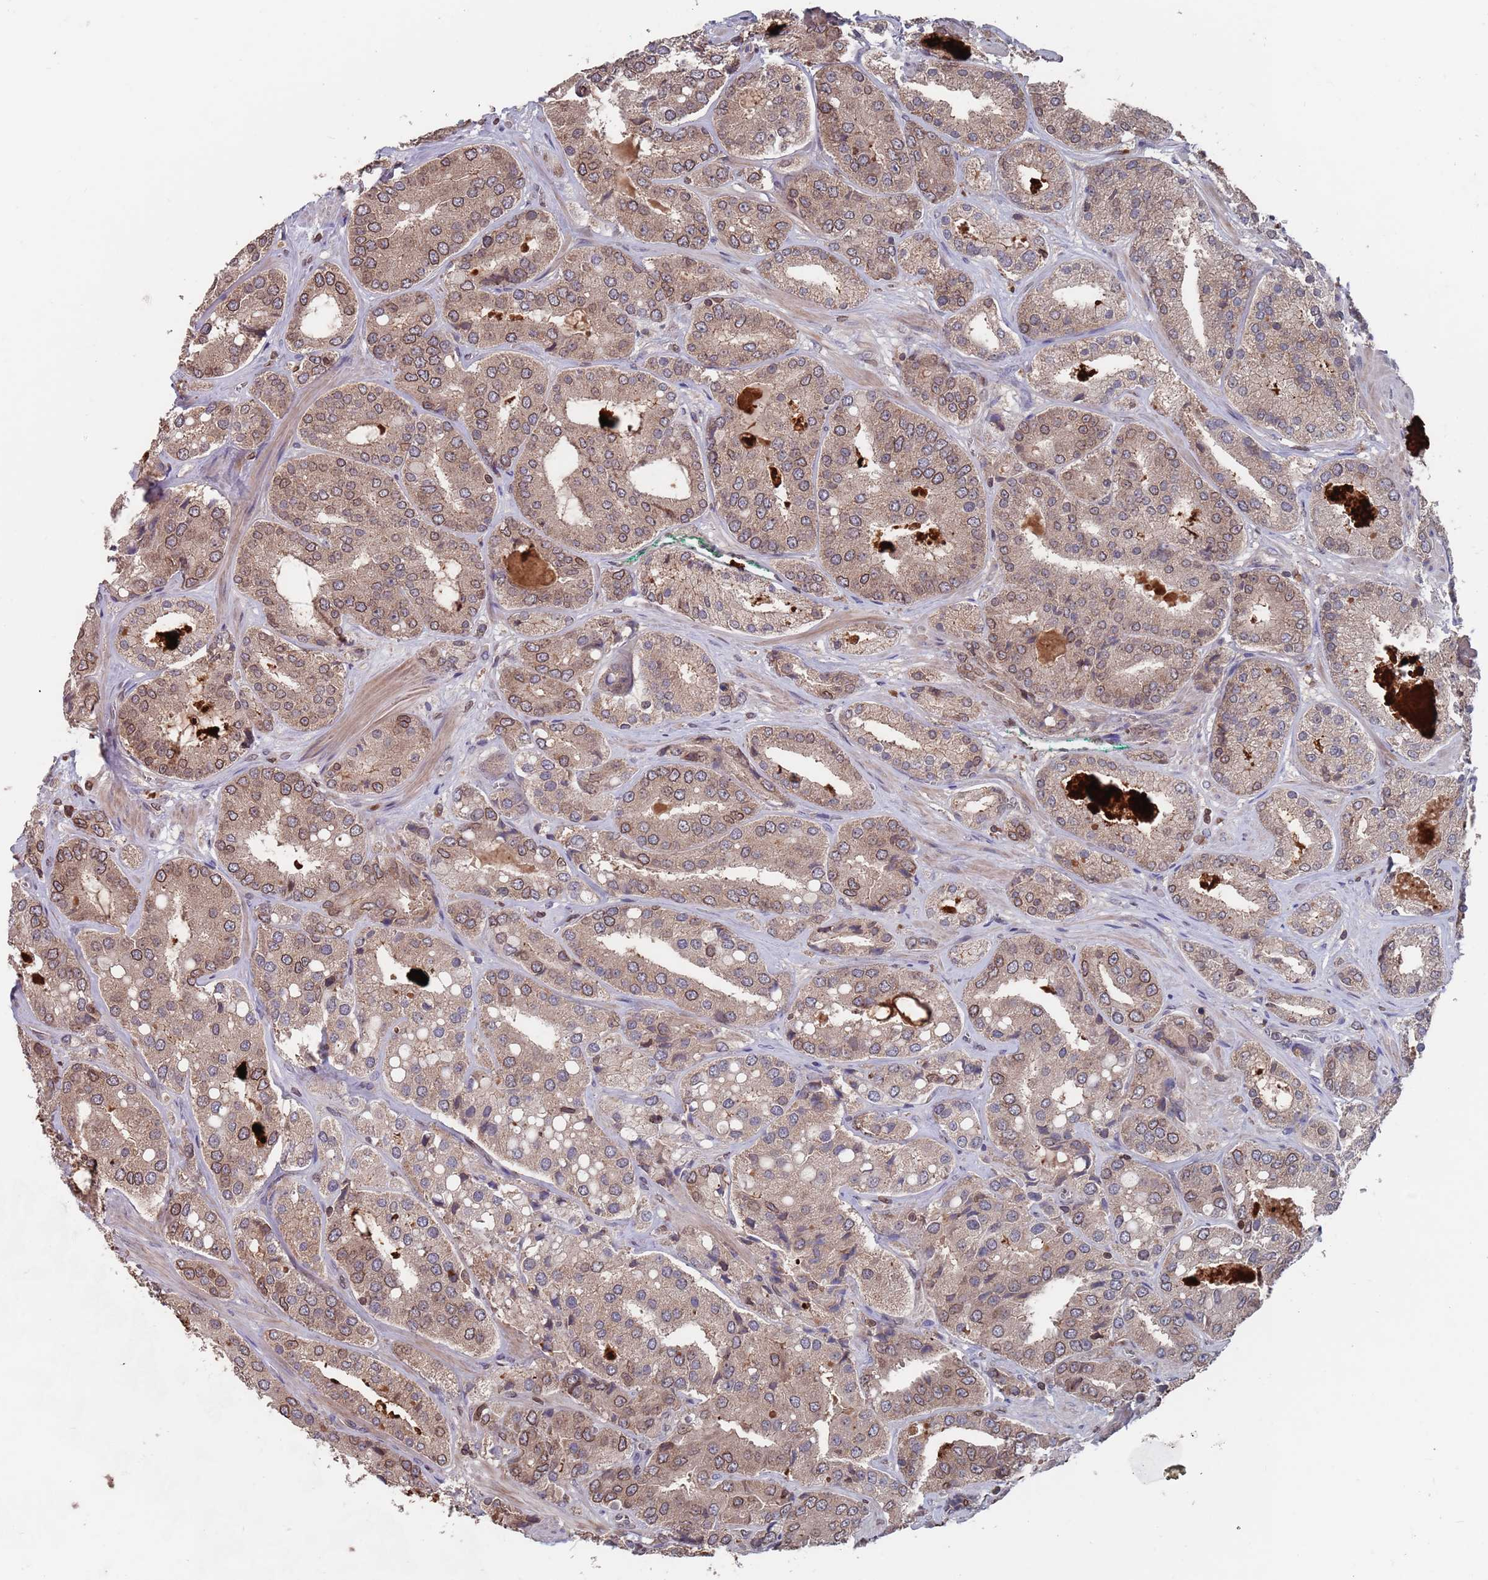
{"staining": {"intensity": "moderate", "quantity": "25%-75%", "location": "cytoplasmic/membranous,nuclear"}, "tissue": "prostate cancer", "cell_type": "Tumor cells", "image_type": "cancer", "snomed": [{"axis": "morphology", "description": "Adenocarcinoma, High grade"}, {"axis": "topography", "description": "Prostate"}], "caption": "A medium amount of moderate cytoplasmic/membranous and nuclear staining is seen in approximately 25%-75% of tumor cells in prostate high-grade adenocarcinoma tissue.", "gene": "SDHAF3", "patient": {"sex": "male", "age": 63}}